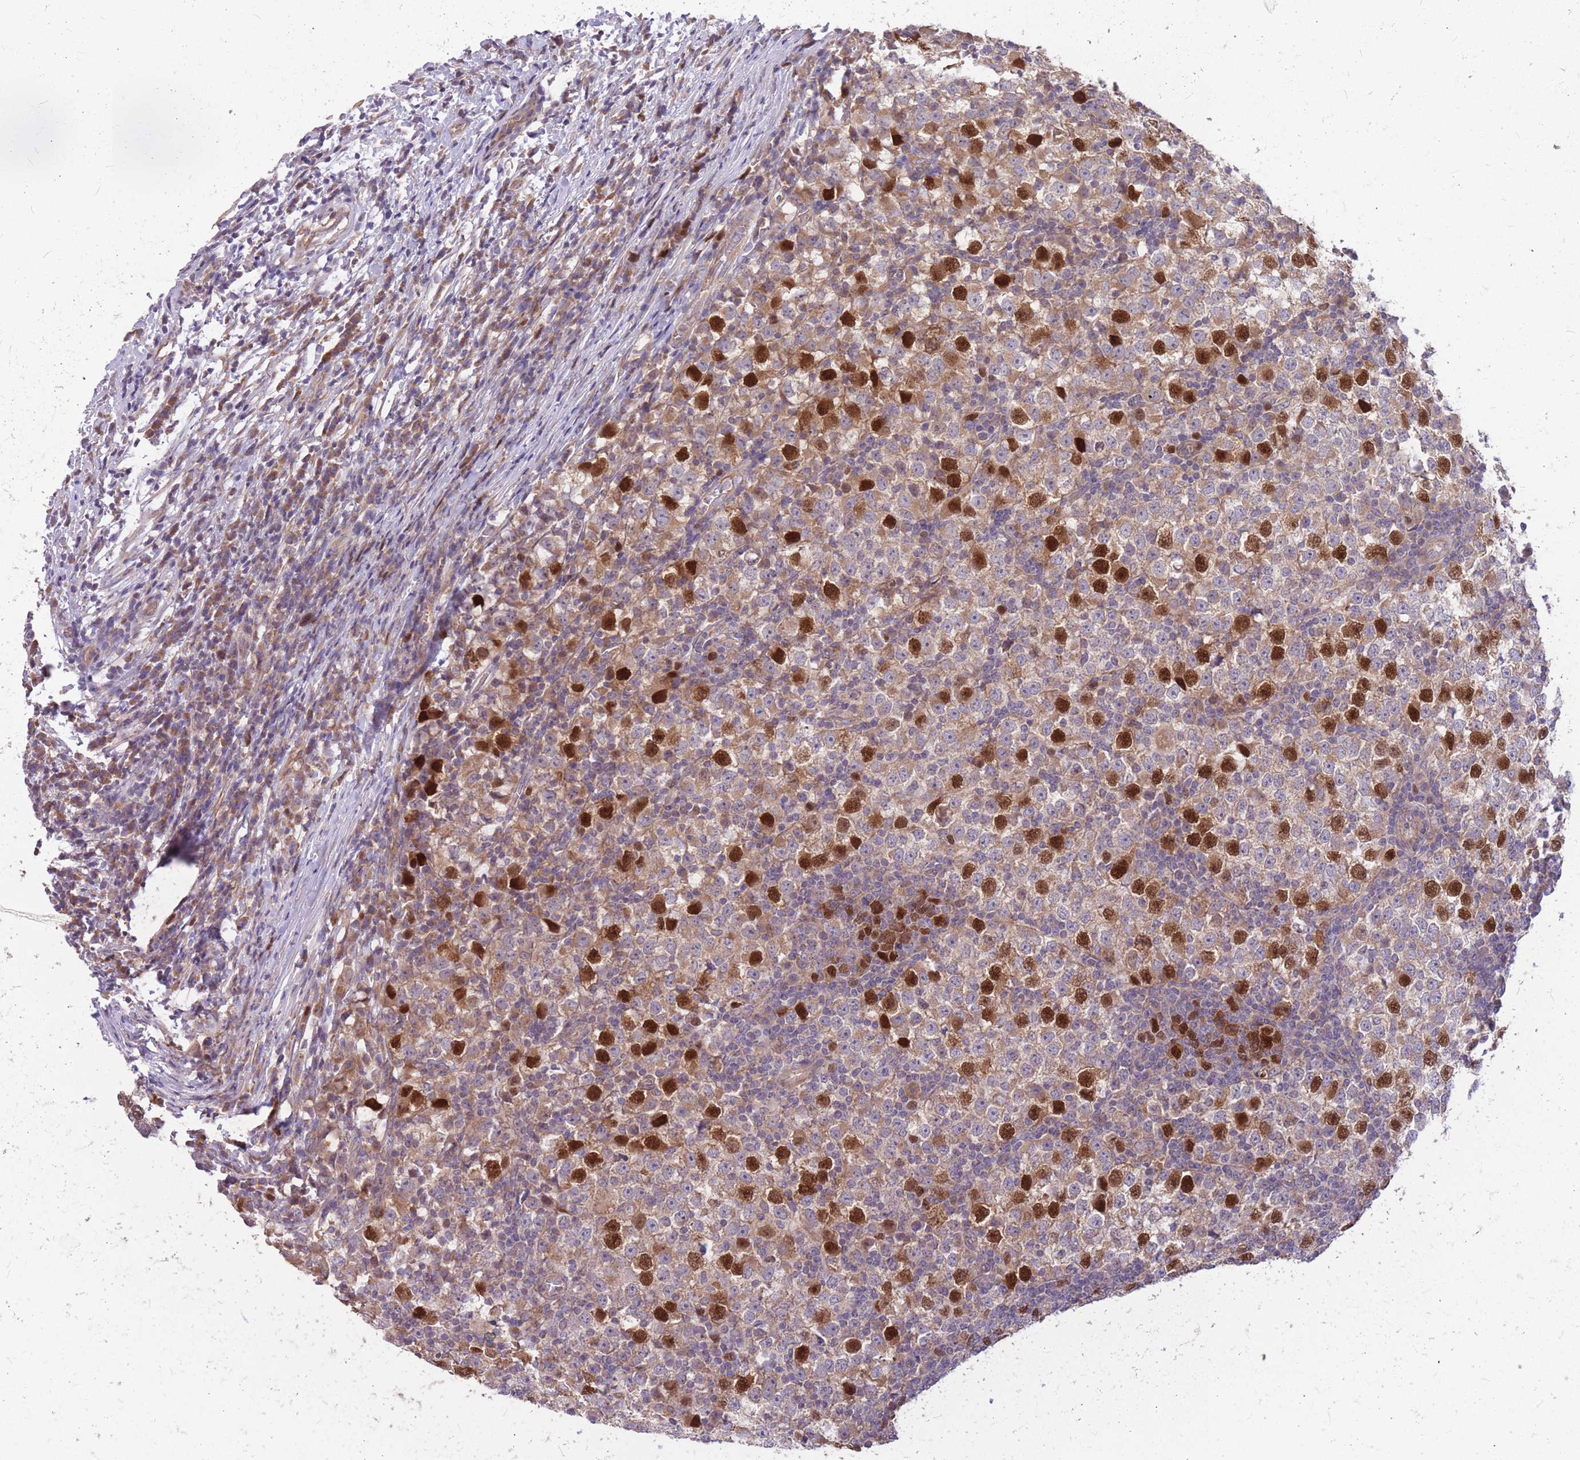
{"staining": {"intensity": "strong", "quantity": "25%-75%", "location": "cytoplasmic/membranous,nuclear"}, "tissue": "testis cancer", "cell_type": "Tumor cells", "image_type": "cancer", "snomed": [{"axis": "morphology", "description": "Seminoma, NOS"}, {"axis": "topography", "description": "Testis"}], "caption": "Protein analysis of testis seminoma tissue shows strong cytoplasmic/membranous and nuclear expression in approximately 25%-75% of tumor cells.", "gene": "GMNN", "patient": {"sex": "male", "age": 65}}